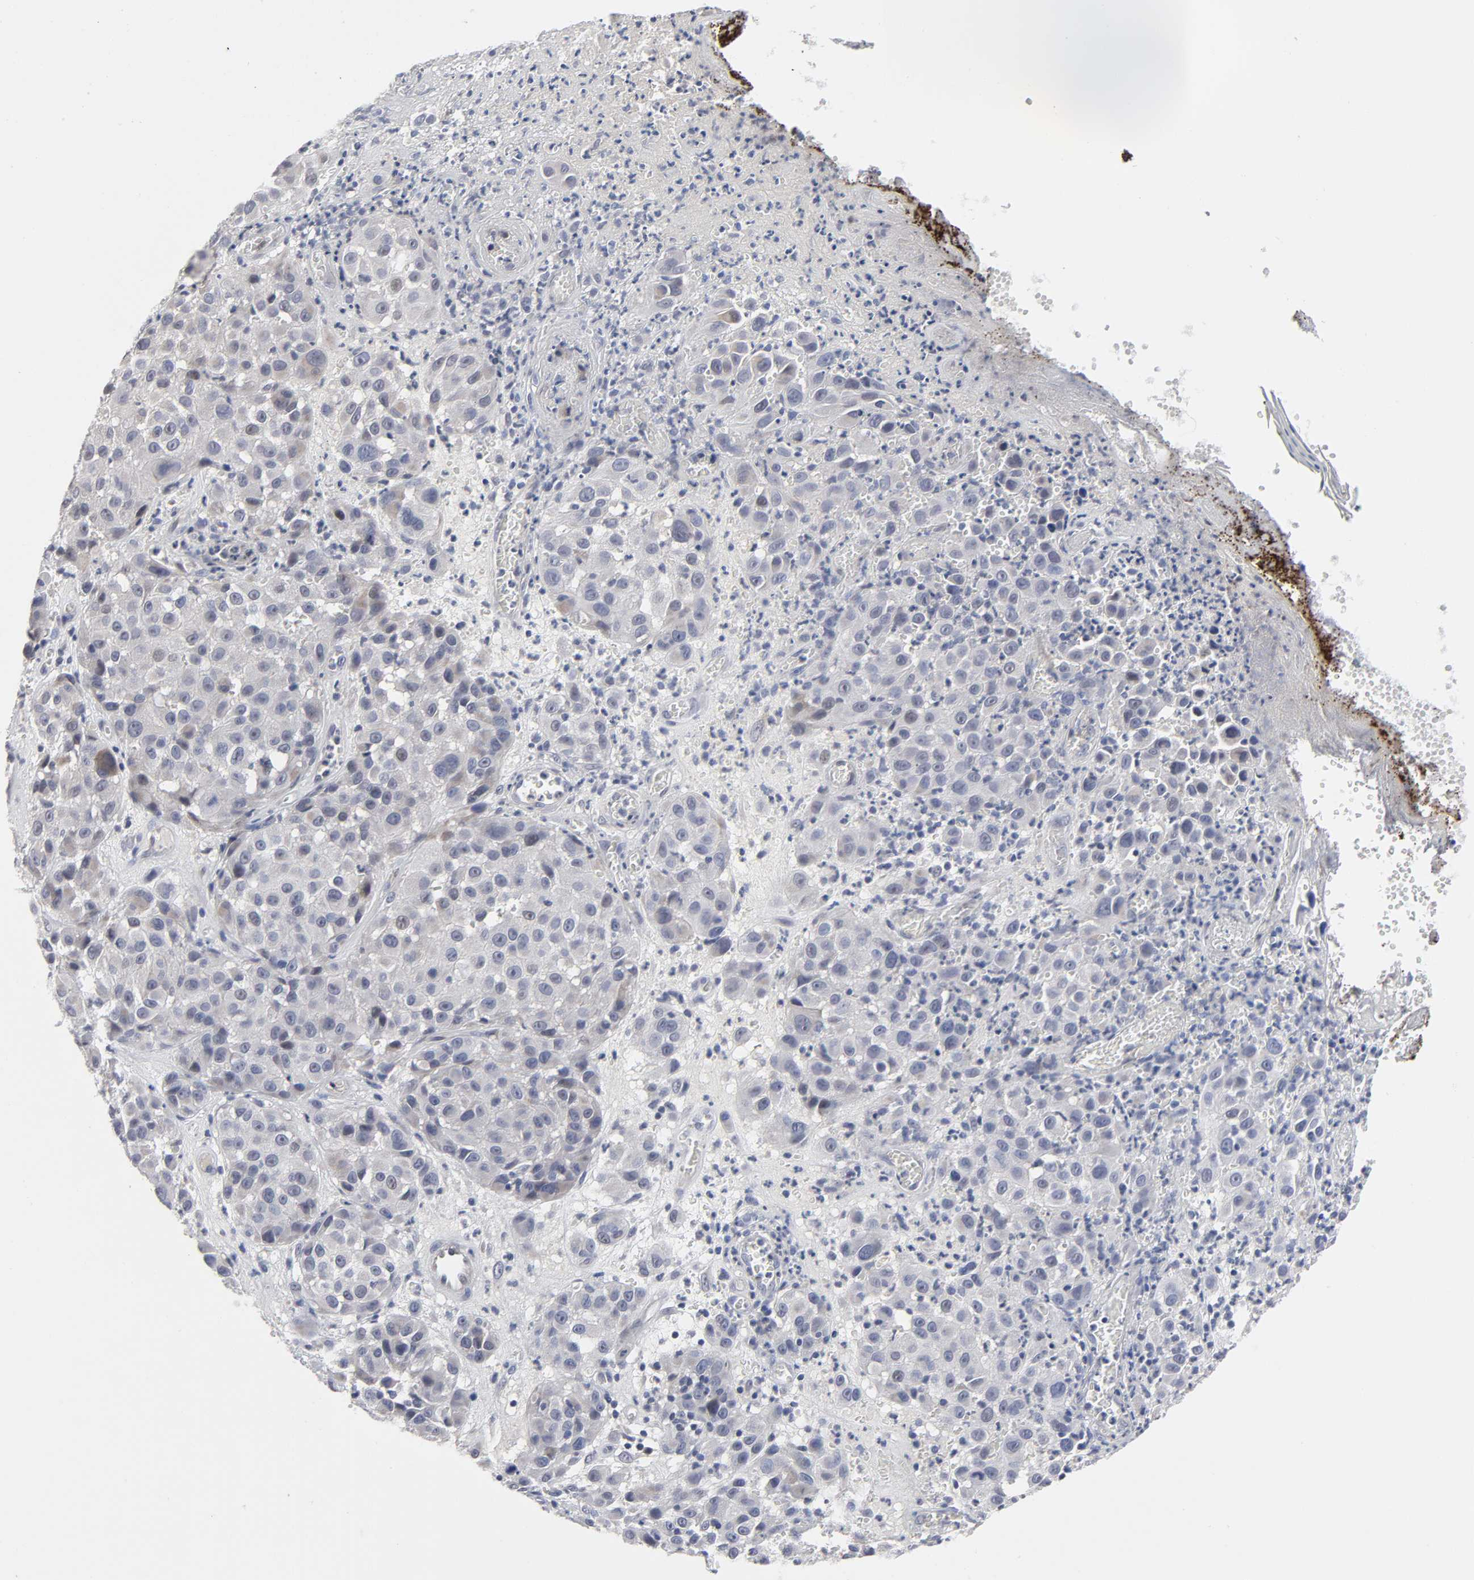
{"staining": {"intensity": "moderate", "quantity": "<25%", "location": "cytoplasmic/membranous"}, "tissue": "melanoma", "cell_type": "Tumor cells", "image_type": "cancer", "snomed": [{"axis": "morphology", "description": "Malignant melanoma, NOS"}, {"axis": "topography", "description": "Skin"}], "caption": "Approximately <25% of tumor cells in malignant melanoma display moderate cytoplasmic/membranous protein expression as visualized by brown immunohistochemical staining.", "gene": "HNF4A", "patient": {"sex": "female", "age": 21}}